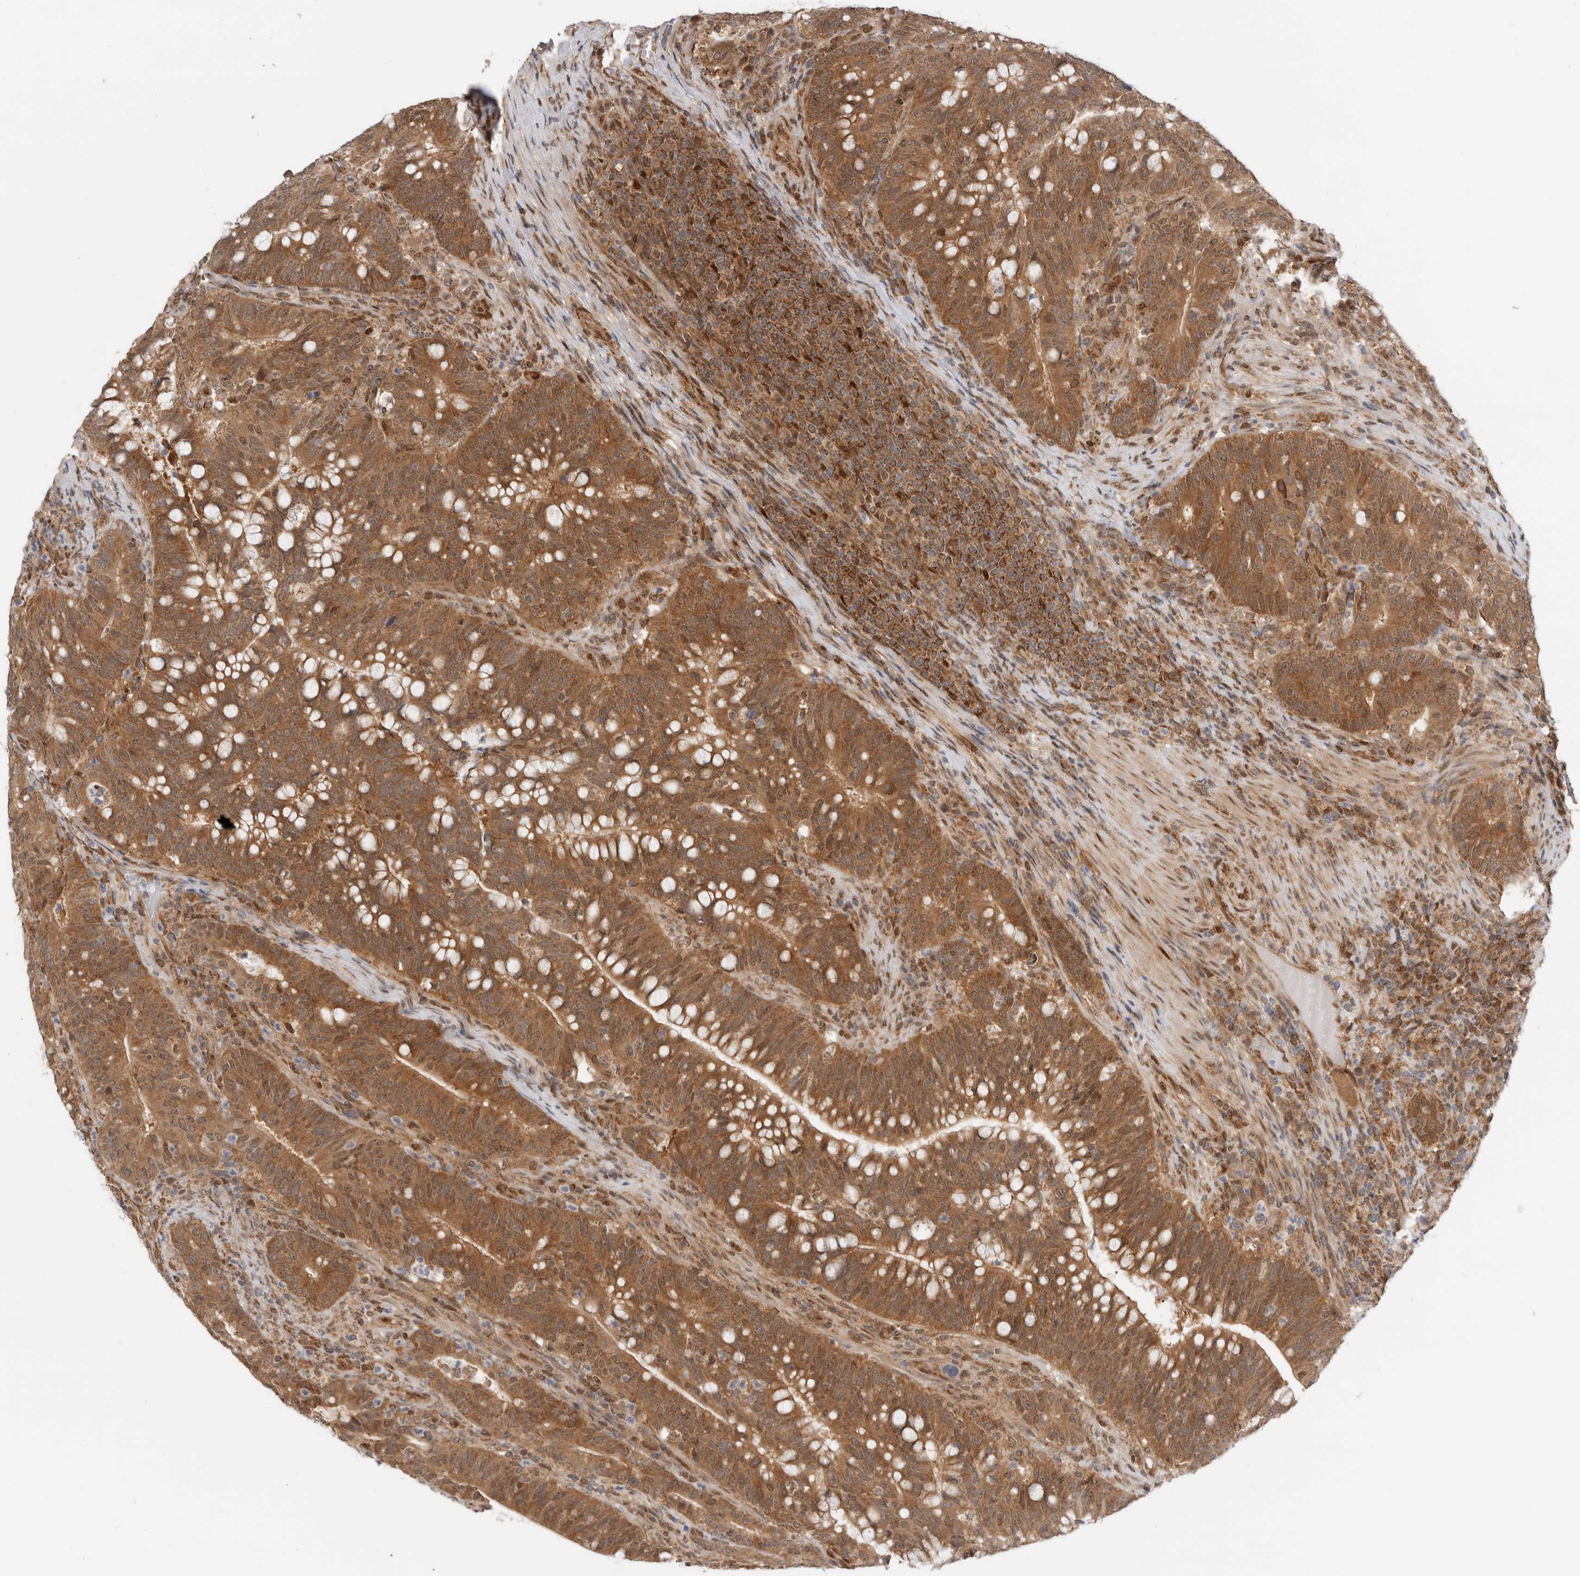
{"staining": {"intensity": "strong", "quantity": ">75%", "location": "cytoplasmic/membranous"}, "tissue": "colorectal cancer", "cell_type": "Tumor cells", "image_type": "cancer", "snomed": [{"axis": "morphology", "description": "Adenocarcinoma, NOS"}, {"axis": "topography", "description": "Colon"}], "caption": "Colorectal cancer (adenocarcinoma) was stained to show a protein in brown. There is high levels of strong cytoplasmic/membranous staining in approximately >75% of tumor cells.", "gene": "DCAF8", "patient": {"sex": "female", "age": 66}}